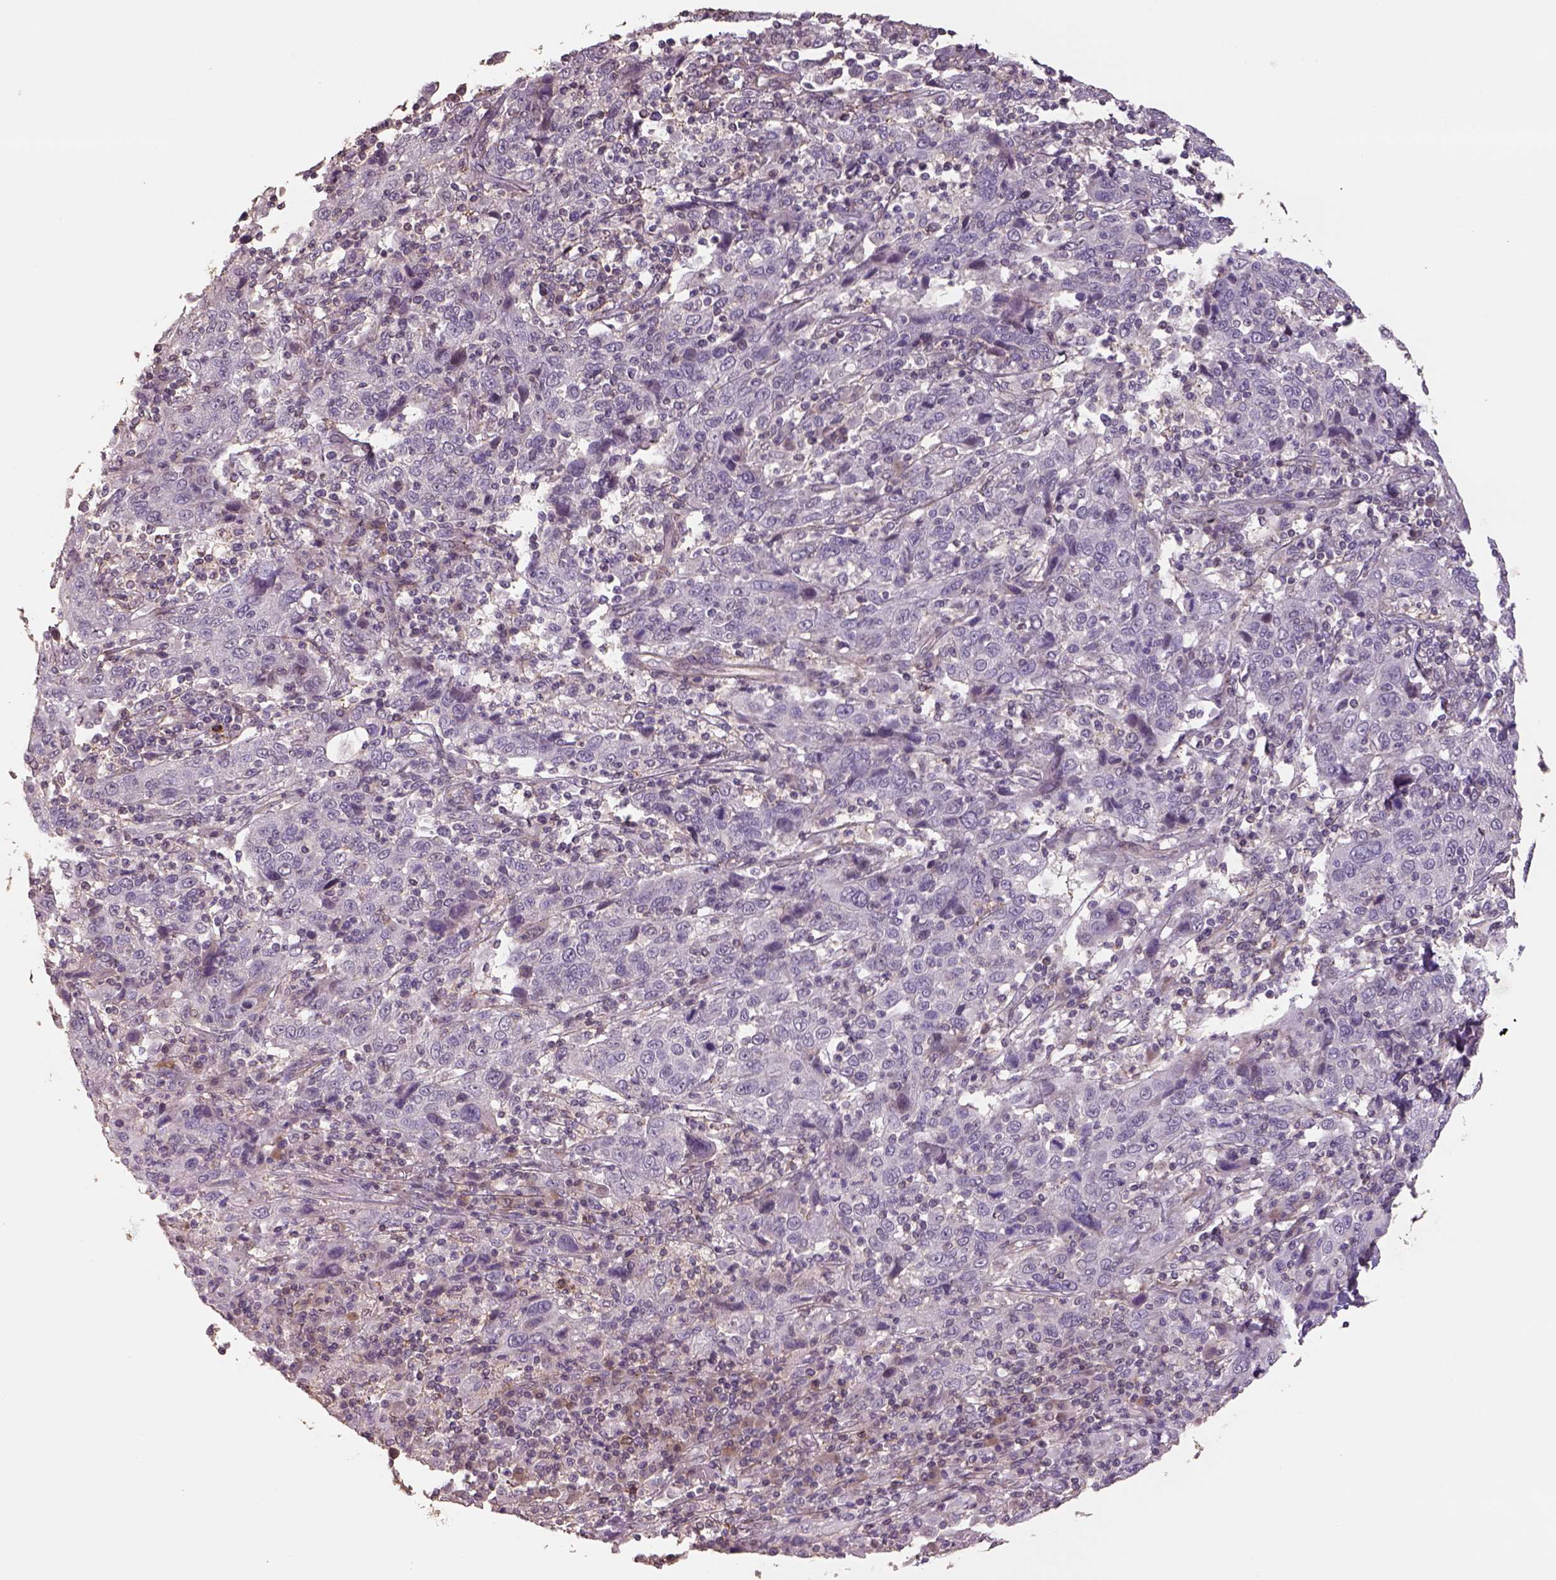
{"staining": {"intensity": "negative", "quantity": "none", "location": "none"}, "tissue": "cervical cancer", "cell_type": "Tumor cells", "image_type": "cancer", "snomed": [{"axis": "morphology", "description": "Squamous cell carcinoma, NOS"}, {"axis": "topography", "description": "Cervix"}], "caption": "There is no significant staining in tumor cells of cervical cancer.", "gene": "LIN7A", "patient": {"sex": "female", "age": 46}}